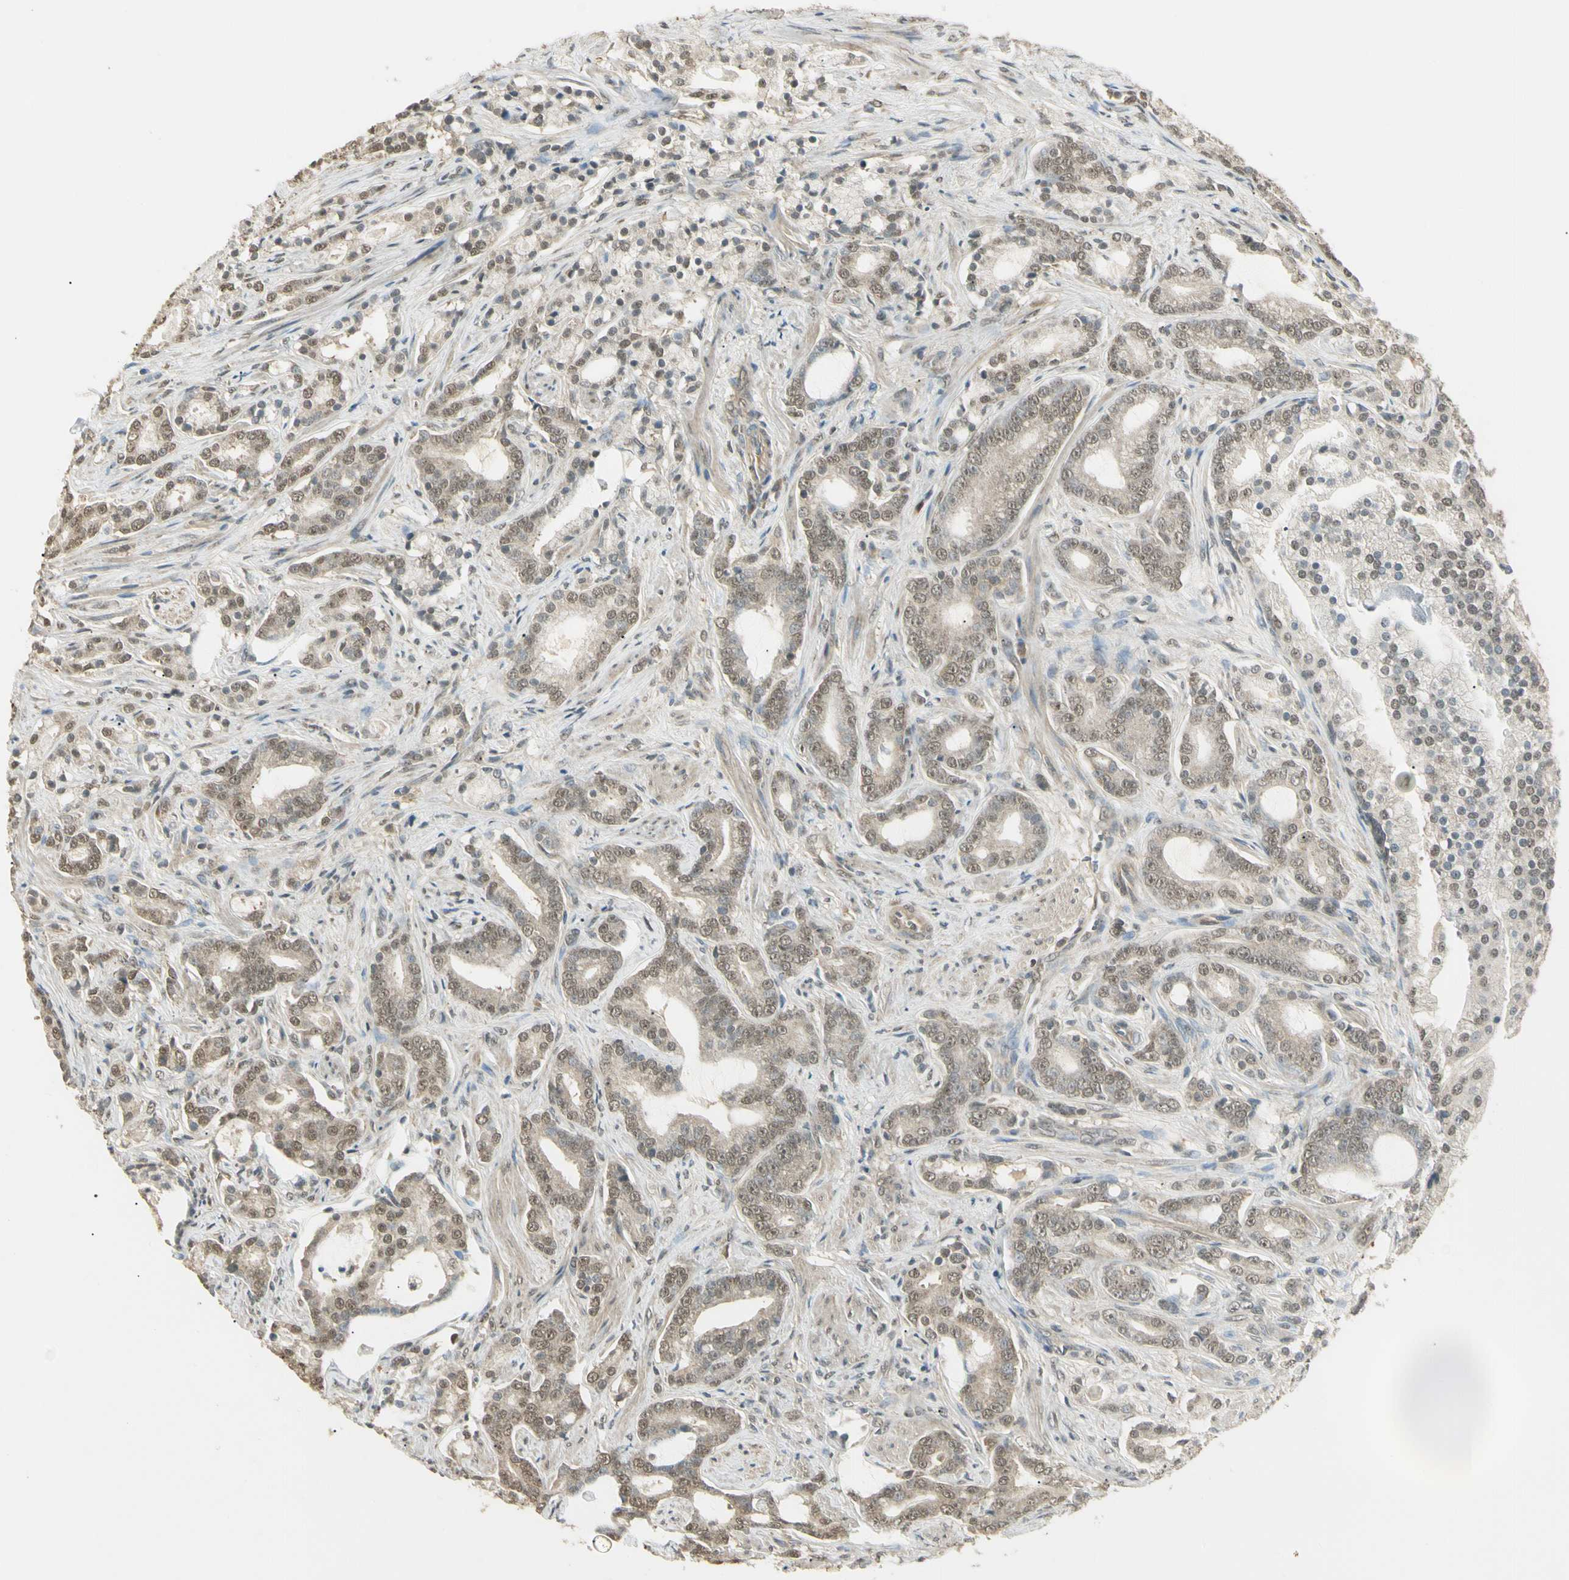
{"staining": {"intensity": "weak", "quantity": ">75%", "location": "cytoplasmic/membranous,nuclear"}, "tissue": "prostate cancer", "cell_type": "Tumor cells", "image_type": "cancer", "snomed": [{"axis": "morphology", "description": "Adenocarcinoma, Low grade"}, {"axis": "topography", "description": "Prostate"}], "caption": "Approximately >75% of tumor cells in prostate cancer show weak cytoplasmic/membranous and nuclear protein positivity as visualized by brown immunohistochemical staining.", "gene": "SGCA", "patient": {"sex": "male", "age": 58}}